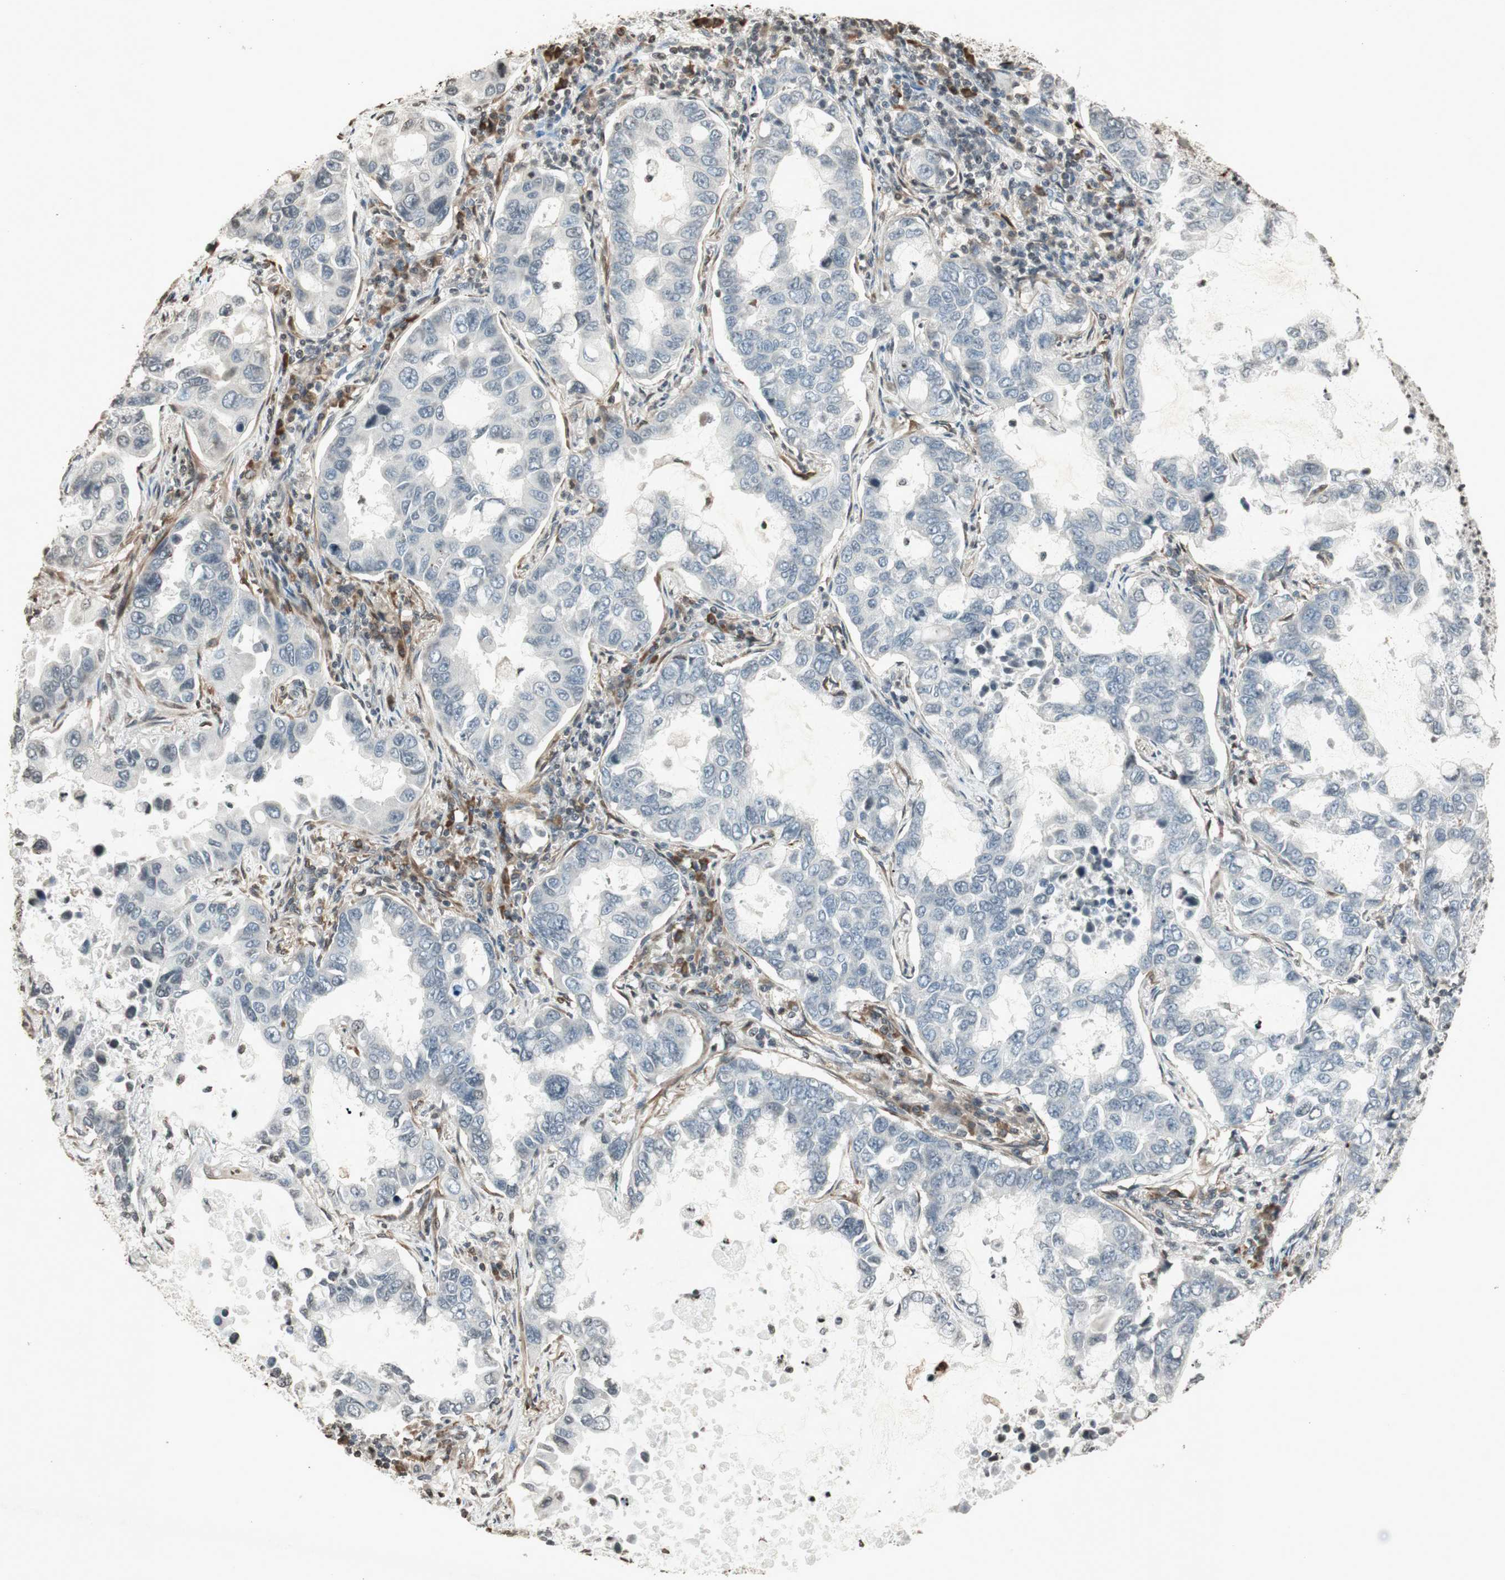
{"staining": {"intensity": "negative", "quantity": "none", "location": "none"}, "tissue": "lung cancer", "cell_type": "Tumor cells", "image_type": "cancer", "snomed": [{"axis": "morphology", "description": "Adenocarcinoma, NOS"}, {"axis": "topography", "description": "Lung"}], "caption": "Lung adenocarcinoma stained for a protein using IHC displays no positivity tumor cells.", "gene": "PRKG1", "patient": {"sex": "male", "age": 64}}